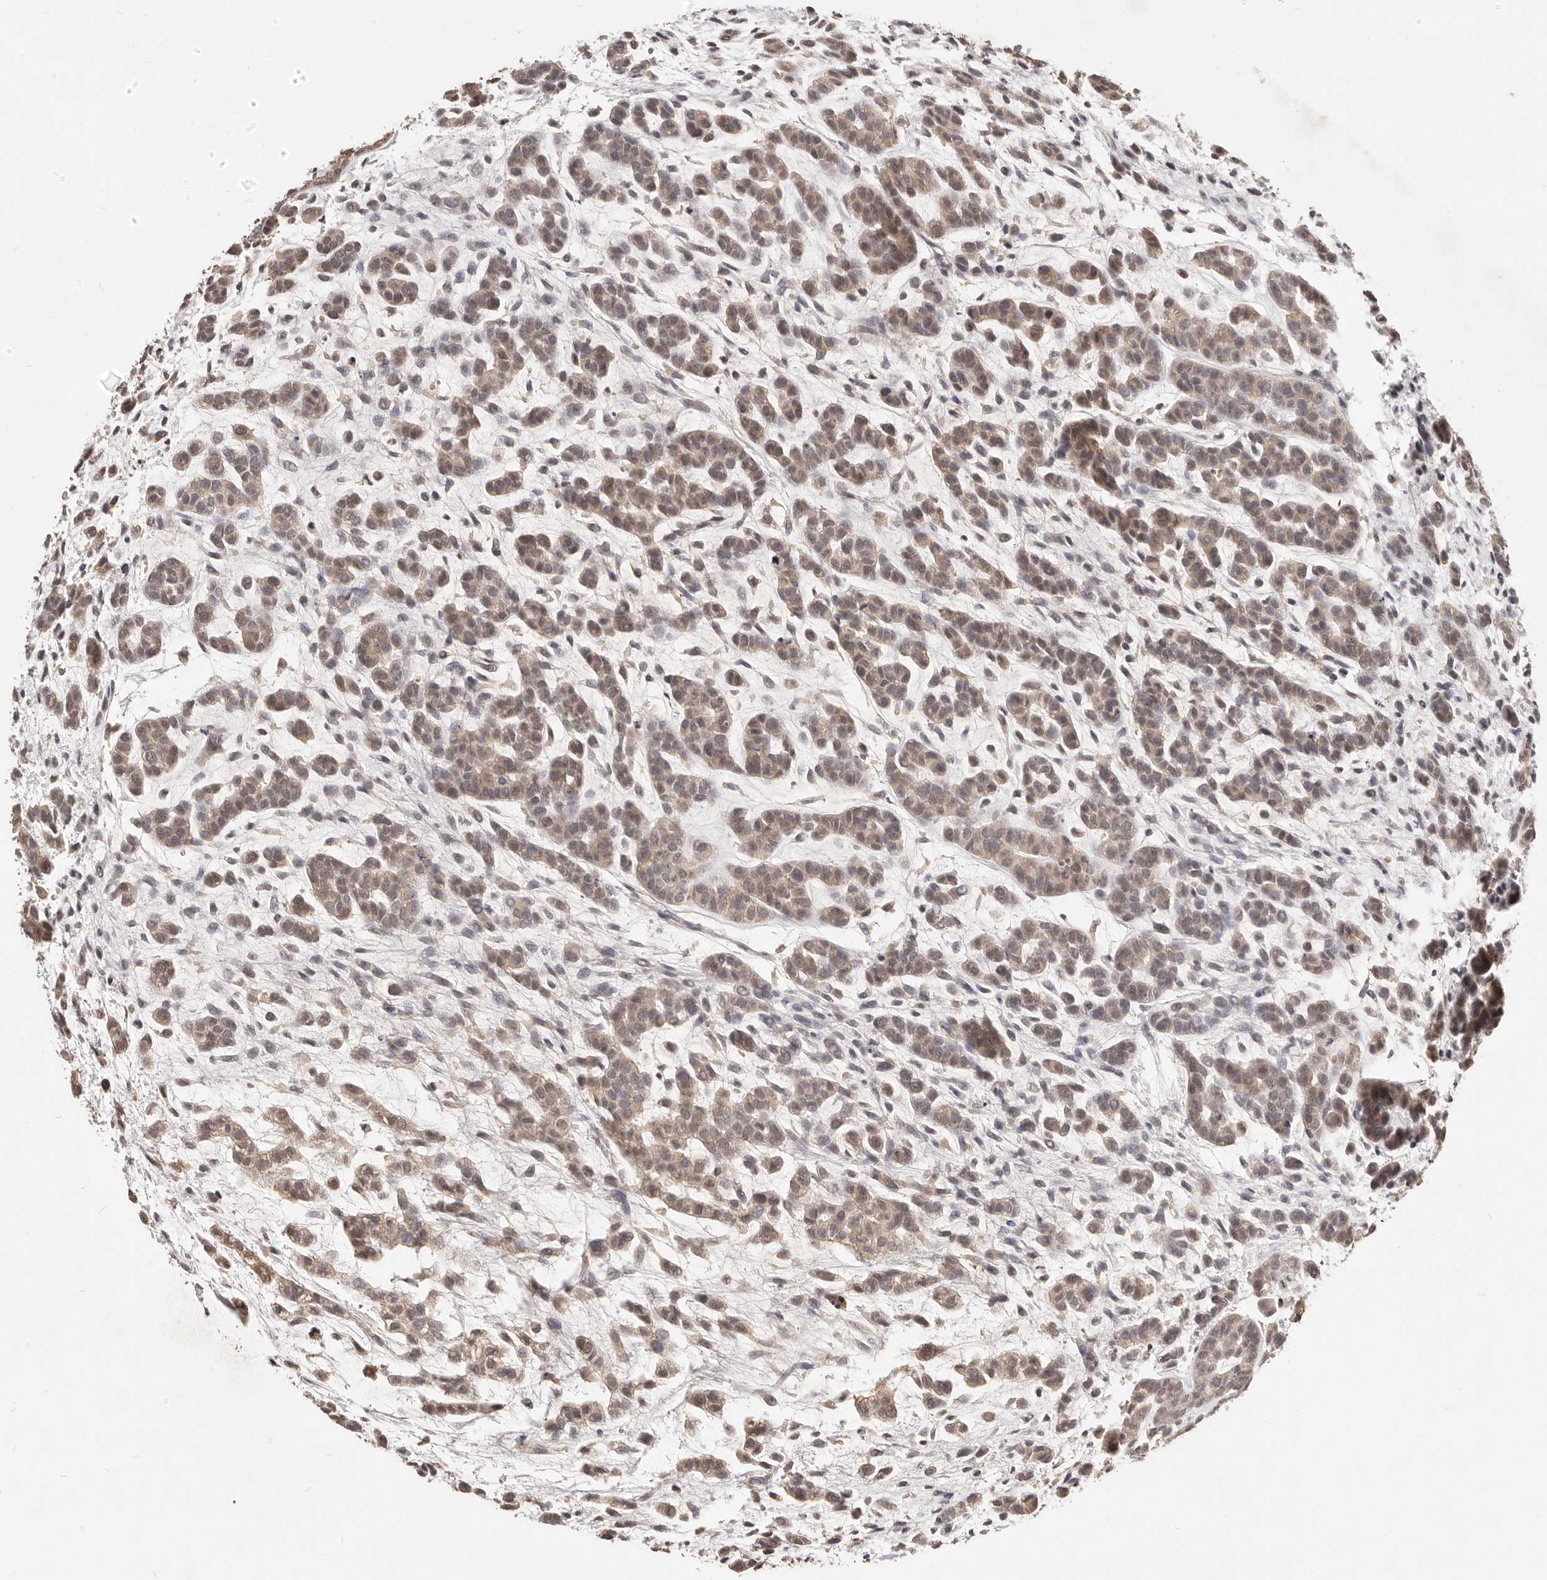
{"staining": {"intensity": "weak", "quantity": ">75%", "location": "cytoplasmic/membranous,nuclear"}, "tissue": "head and neck cancer", "cell_type": "Tumor cells", "image_type": "cancer", "snomed": [{"axis": "morphology", "description": "Adenocarcinoma, NOS"}, {"axis": "morphology", "description": "Adenoma, NOS"}, {"axis": "topography", "description": "Head-Neck"}], "caption": "High-magnification brightfield microscopy of head and neck adenocarcinoma stained with DAB (3,3'-diaminobenzidine) (brown) and counterstained with hematoxylin (blue). tumor cells exhibit weak cytoplasmic/membranous and nuclear staining is seen in about>75% of cells.", "gene": "TSPAN13", "patient": {"sex": "female", "age": 55}}